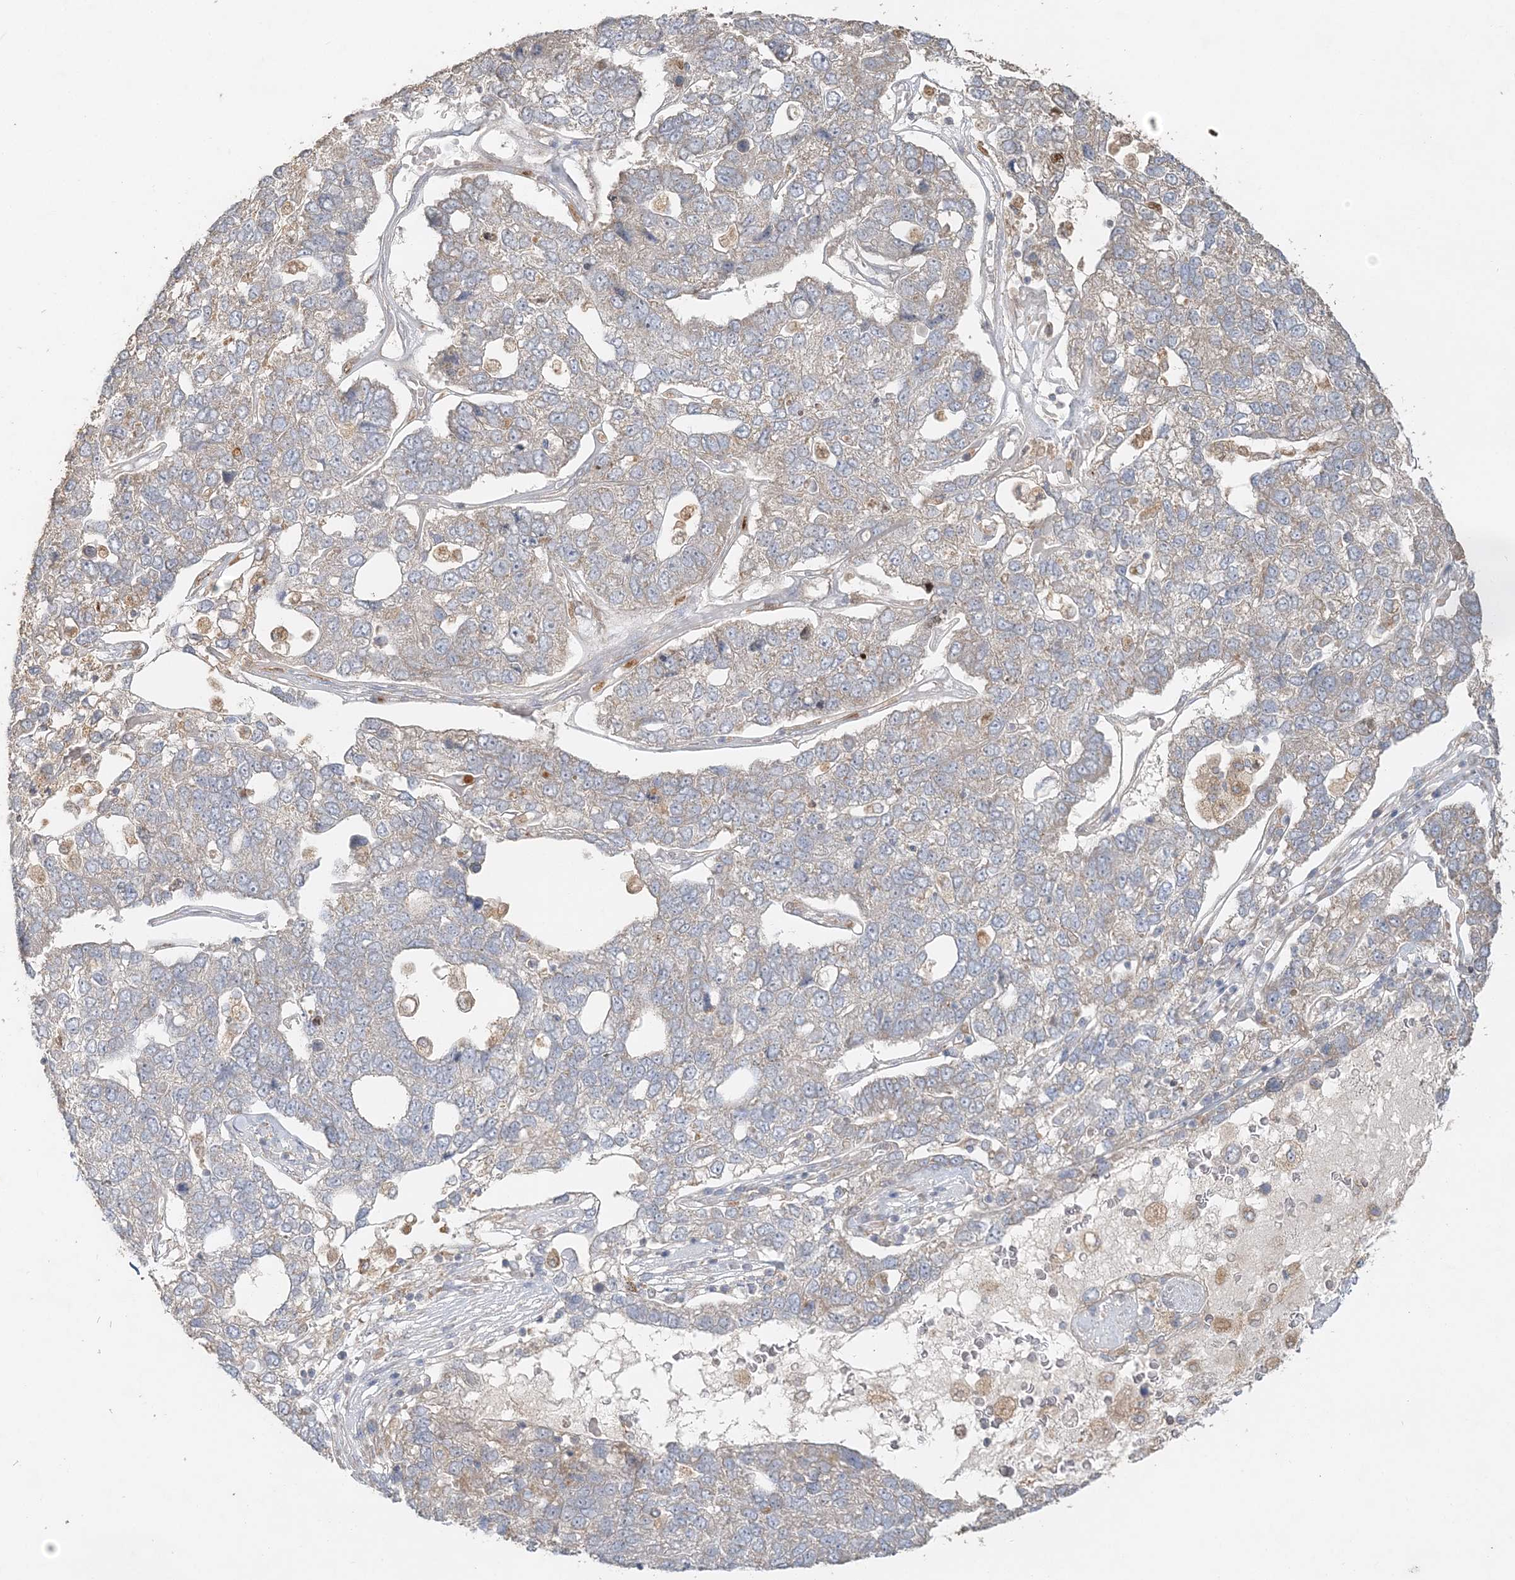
{"staining": {"intensity": "weak", "quantity": "25%-75%", "location": "cytoplasmic/membranous"}, "tissue": "pancreatic cancer", "cell_type": "Tumor cells", "image_type": "cancer", "snomed": [{"axis": "morphology", "description": "Adenocarcinoma, NOS"}, {"axis": "topography", "description": "Pancreas"}], "caption": "Immunohistochemical staining of pancreatic cancer shows weak cytoplasmic/membranous protein expression in approximately 25%-75% of tumor cells.", "gene": "RAB14", "patient": {"sex": "female", "age": 61}}